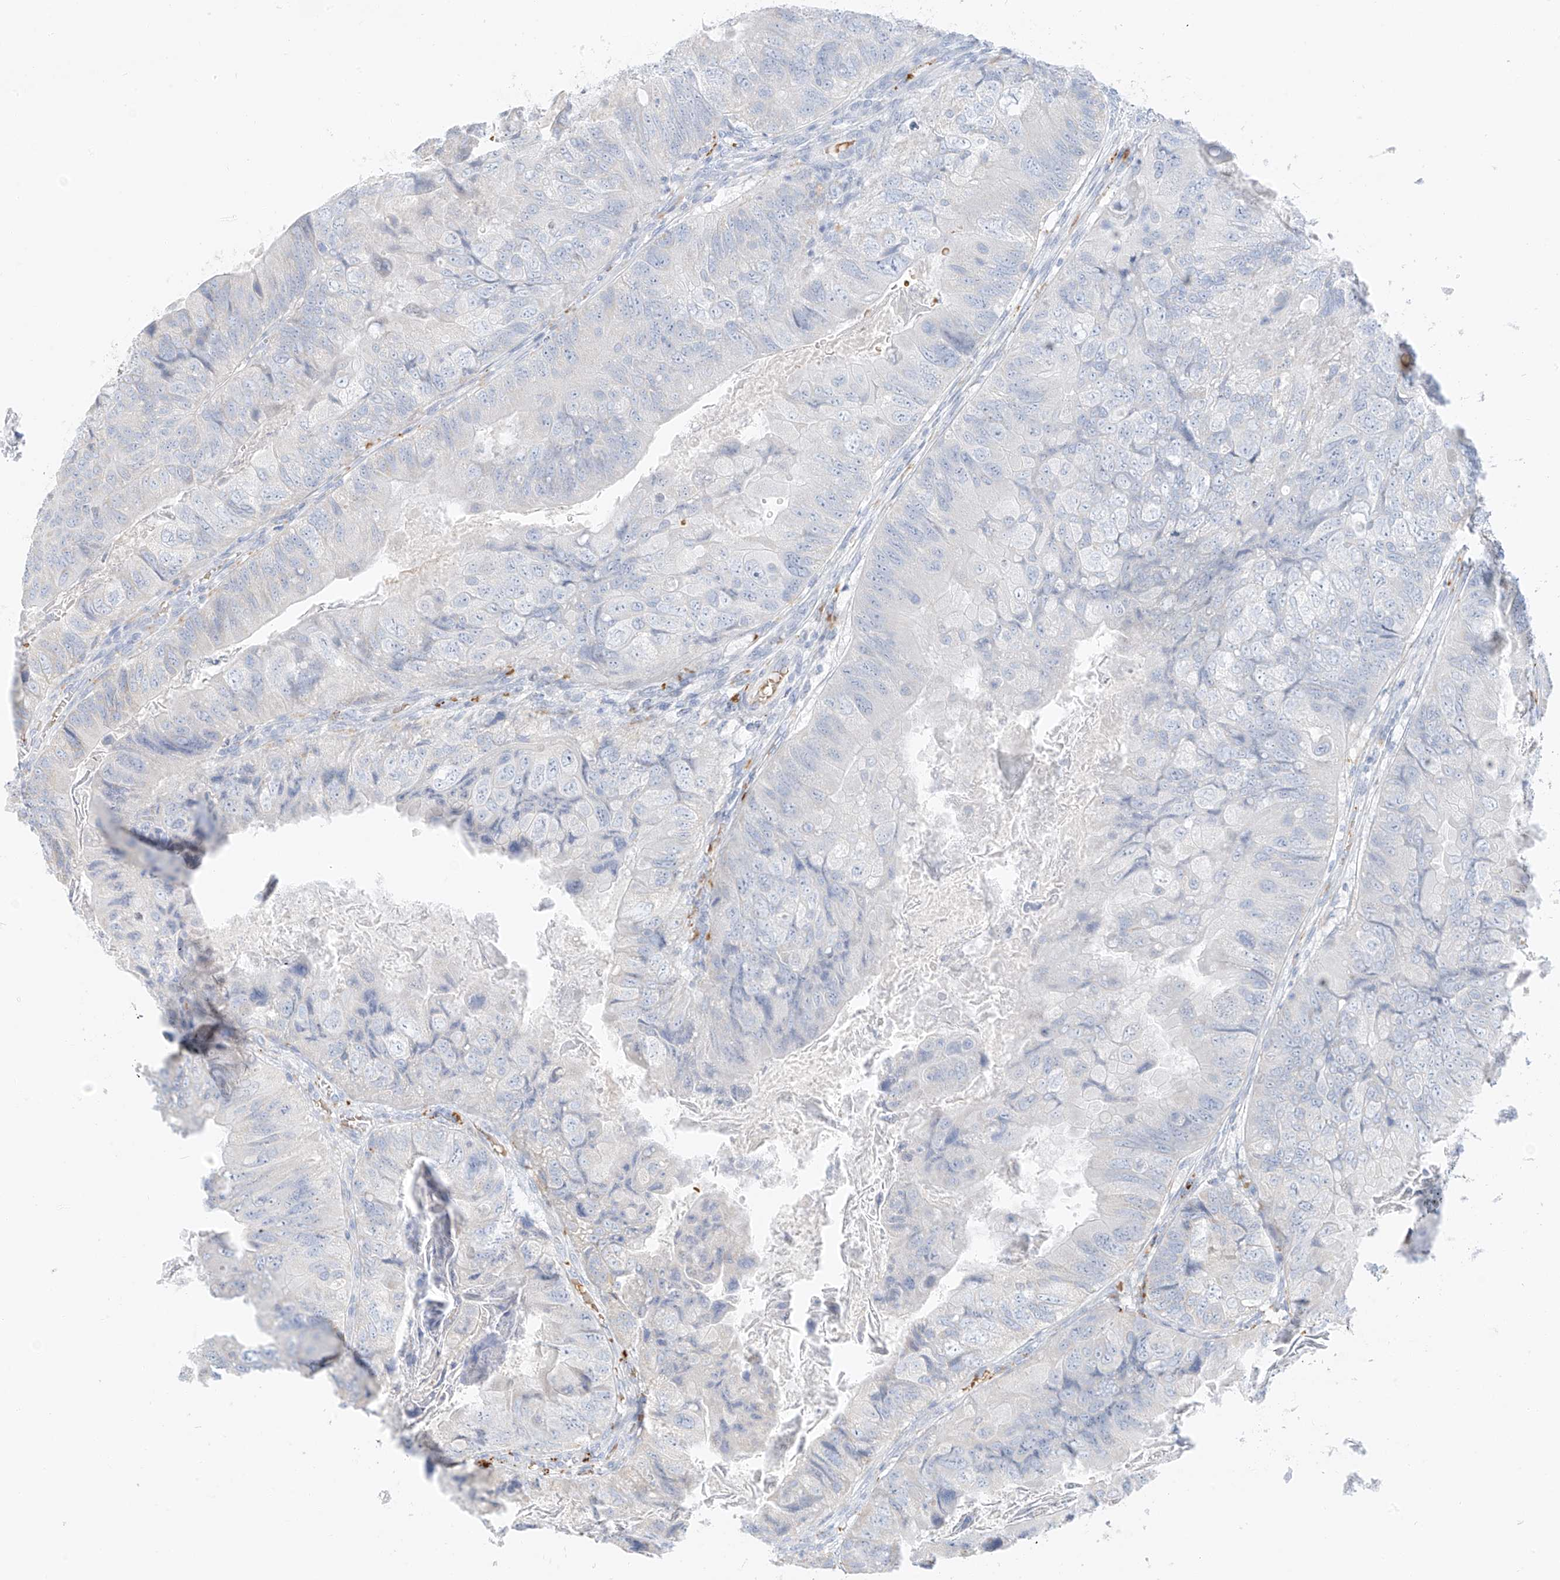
{"staining": {"intensity": "negative", "quantity": "none", "location": "none"}, "tissue": "colorectal cancer", "cell_type": "Tumor cells", "image_type": "cancer", "snomed": [{"axis": "morphology", "description": "Adenocarcinoma, NOS"}, {"axis": "topography", "description": "Rectum"}], "caption": "A histopathology image of human colorectal cancer is negative for staining in tumor cells.", "gene": "PGC", "patient": {"sex": "male", "age": 63}}